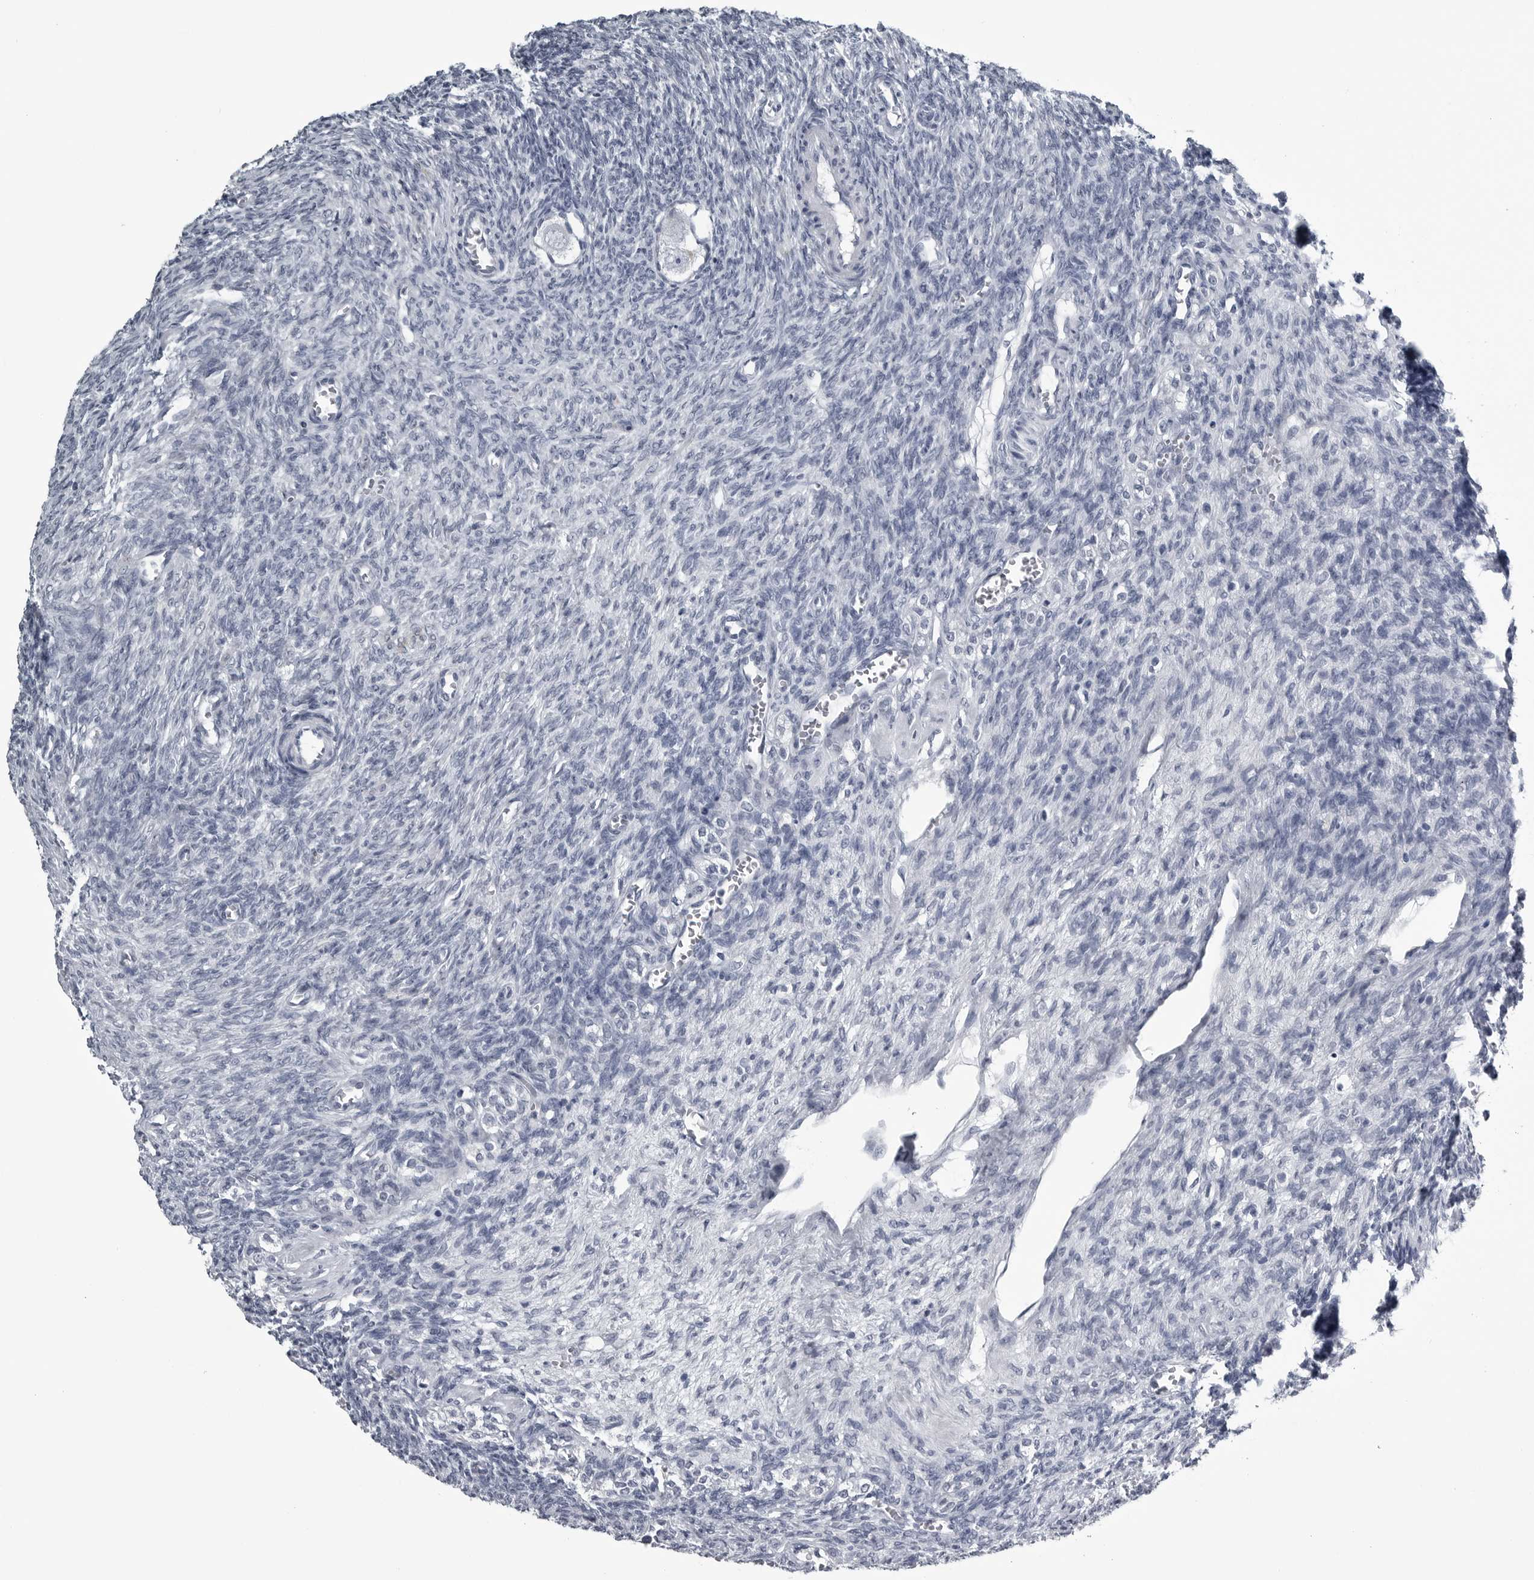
{"staining": {"intensity": "negative", "quantity": "none", "location": "none"}, "tissue": "ovary", "cell_type": "Follicle cells", "image_type": "normal", "snomed": [{"axis": "morphology", "description": "Normal tissue, NOS"}, {"axis": "topography", "description": "Ovary"}], "caption": "High power microscopy micrograph of an immunohistochemistry photomicrograph of normal ovary, revealing no significant positivity in follicle cells.", "gene": "MYOC", "patient": {"sex": "female", "age": 27}}